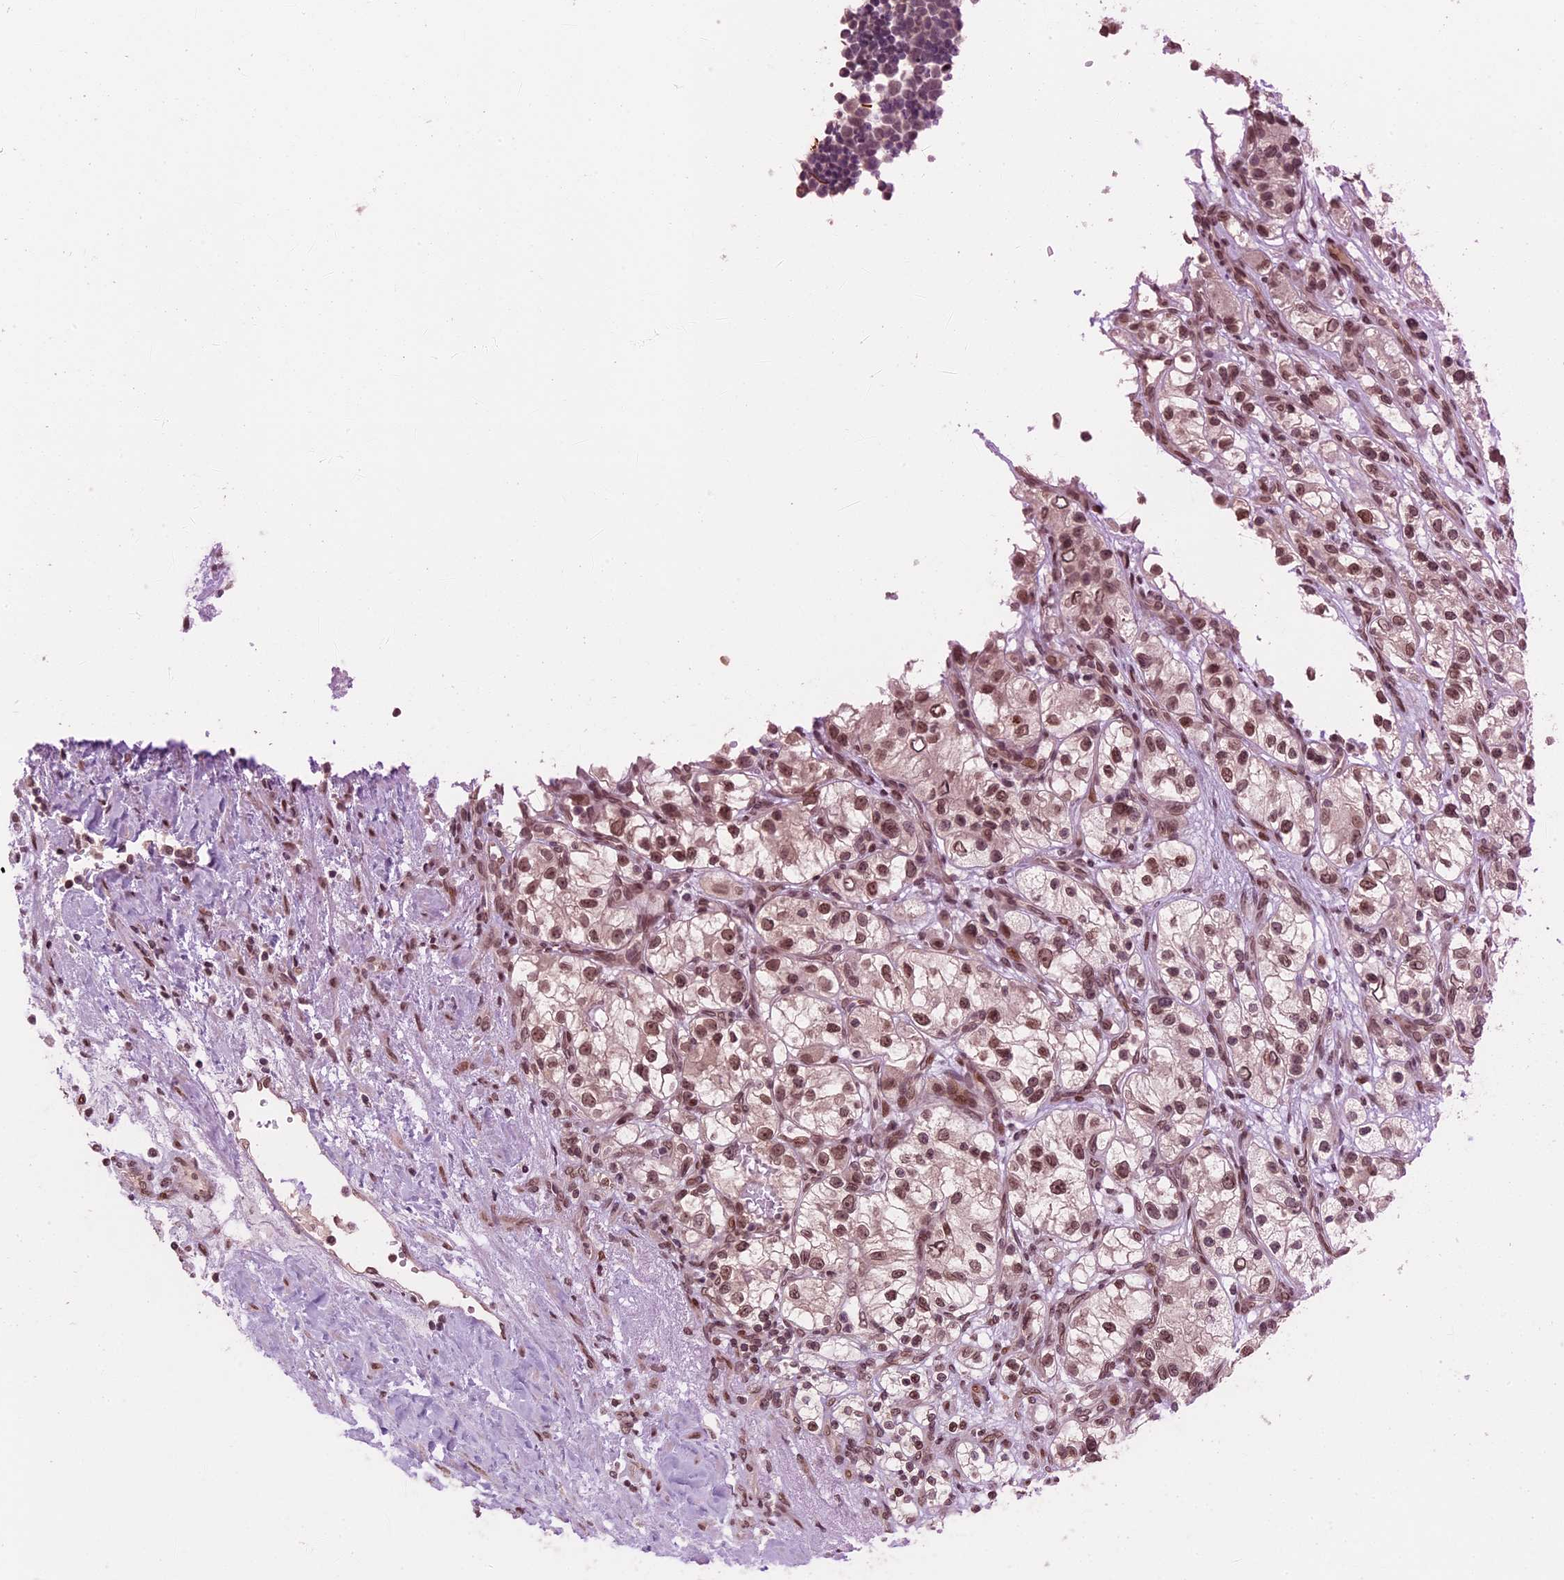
{"staining": {"intensity": "moderate", "quantity": ">75%", "location": "nuclear"}, "tissue": "renal cancer", "cell_type": "Tumor cells", "image_type": "cancer", "snomed": [{"axis": "morphology", "description": "Adenocarcinoma, NOS"}, {"axis": "topography", "description": "Kidney"}], "caption": "Immunohistochemical staining of human renal cancer demonstrates medium levels of moderate nuclear protein staining in about >75% of tumor cells.", "gene": "NR2C2AP", "patient": {"sex": "female", "age": 57}}